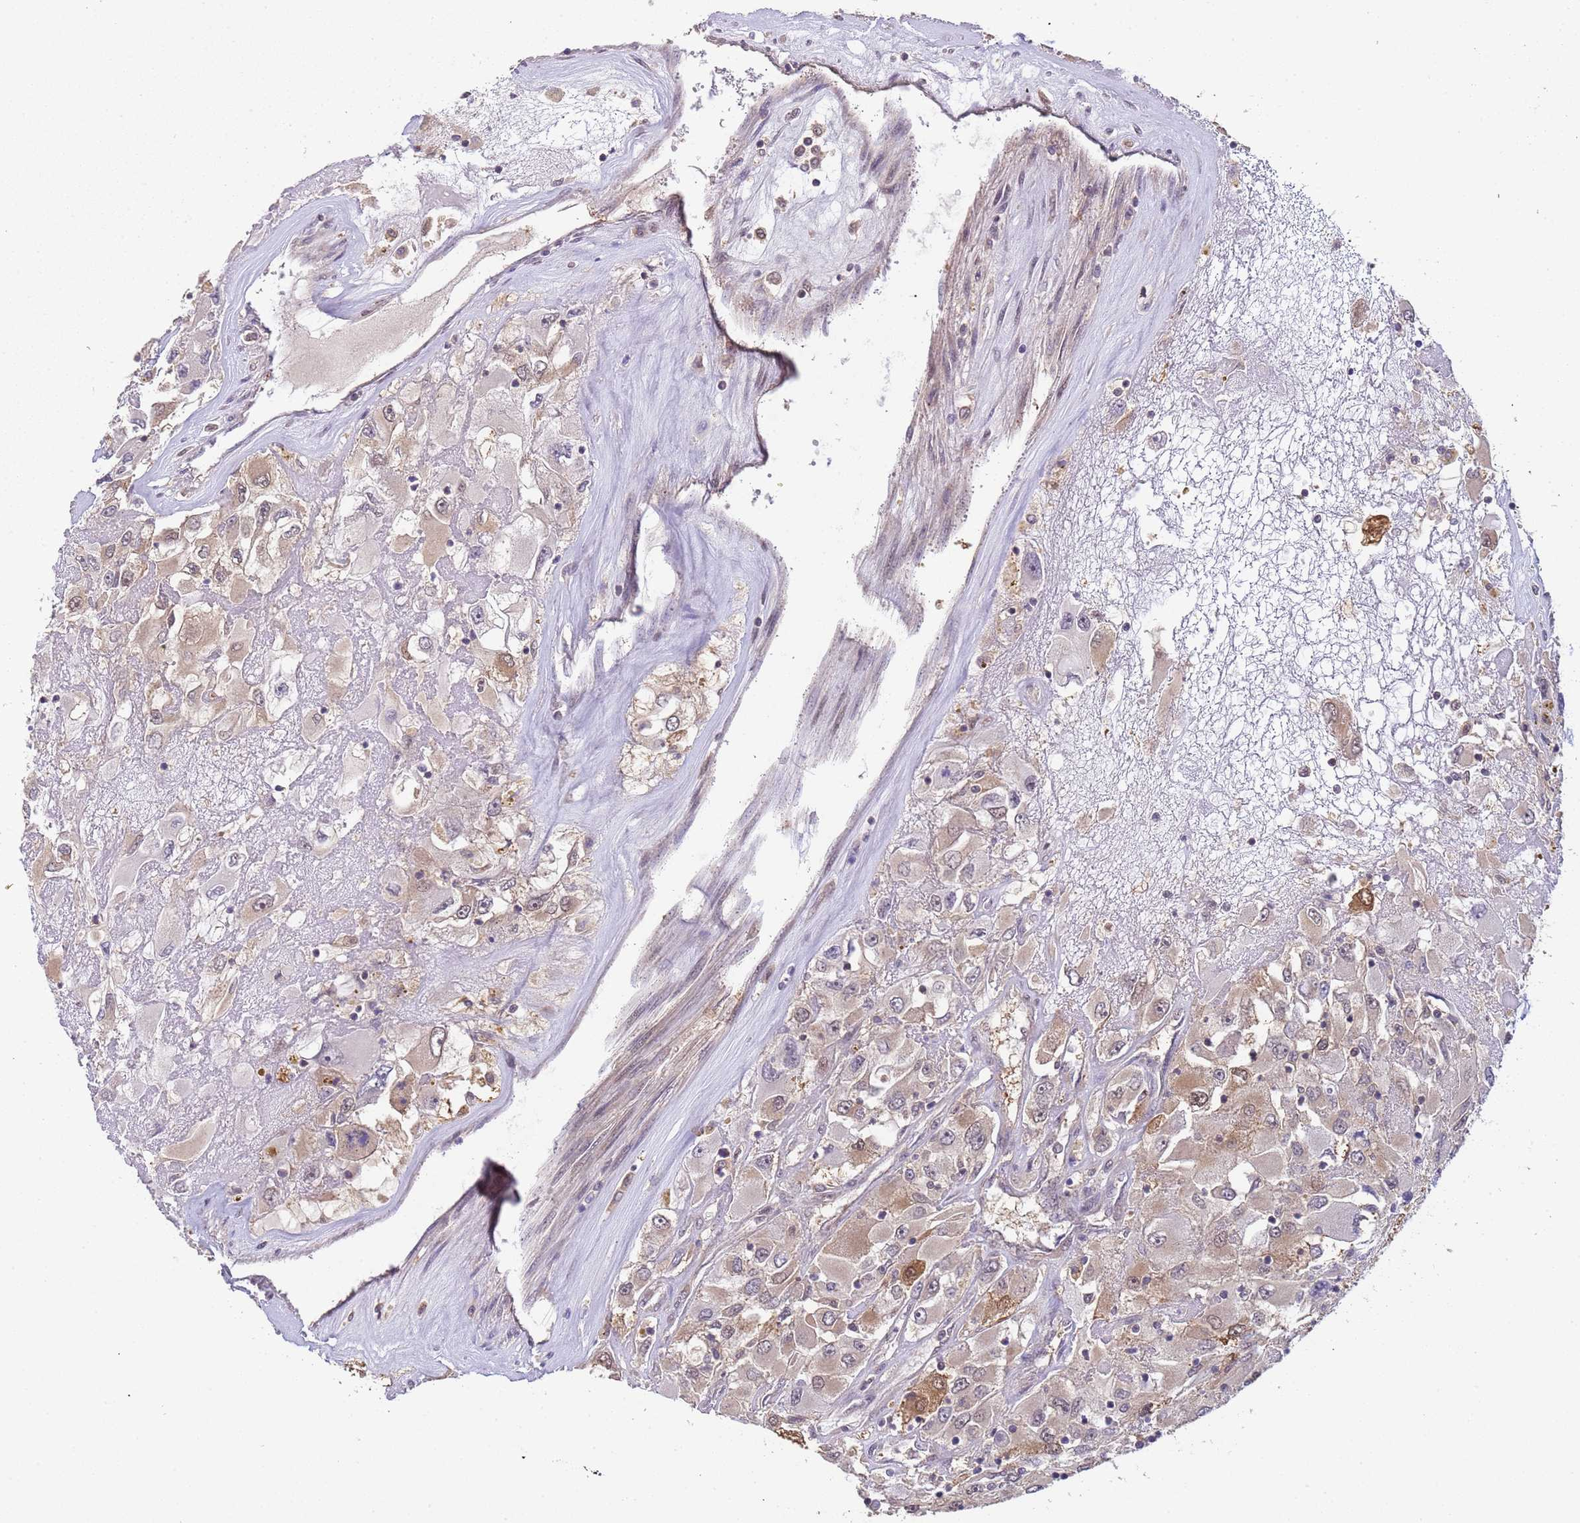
{"staining": {"intensity": "moderate", "quantity": "<25%", "location": "cytoplasmic/membranous,nuclear"}, "tissue": "renal cancer", "cell_type": "Tumor cells", "image_type": "cancer", "snomed": [{"axis": "morphology", "description": "Adenocarcinoma, NOS"}, {"axis": "topography", "description": "Kidney"}], "caption": "Immunohistochemical staining of human renal cancer demonstrates low levels of moderate cytoplasmic/membranous and nuclear expression in about <25% of tumor cells.", "gene": "ZBTB5", "patient": {"sex": "female", "age": 52}}